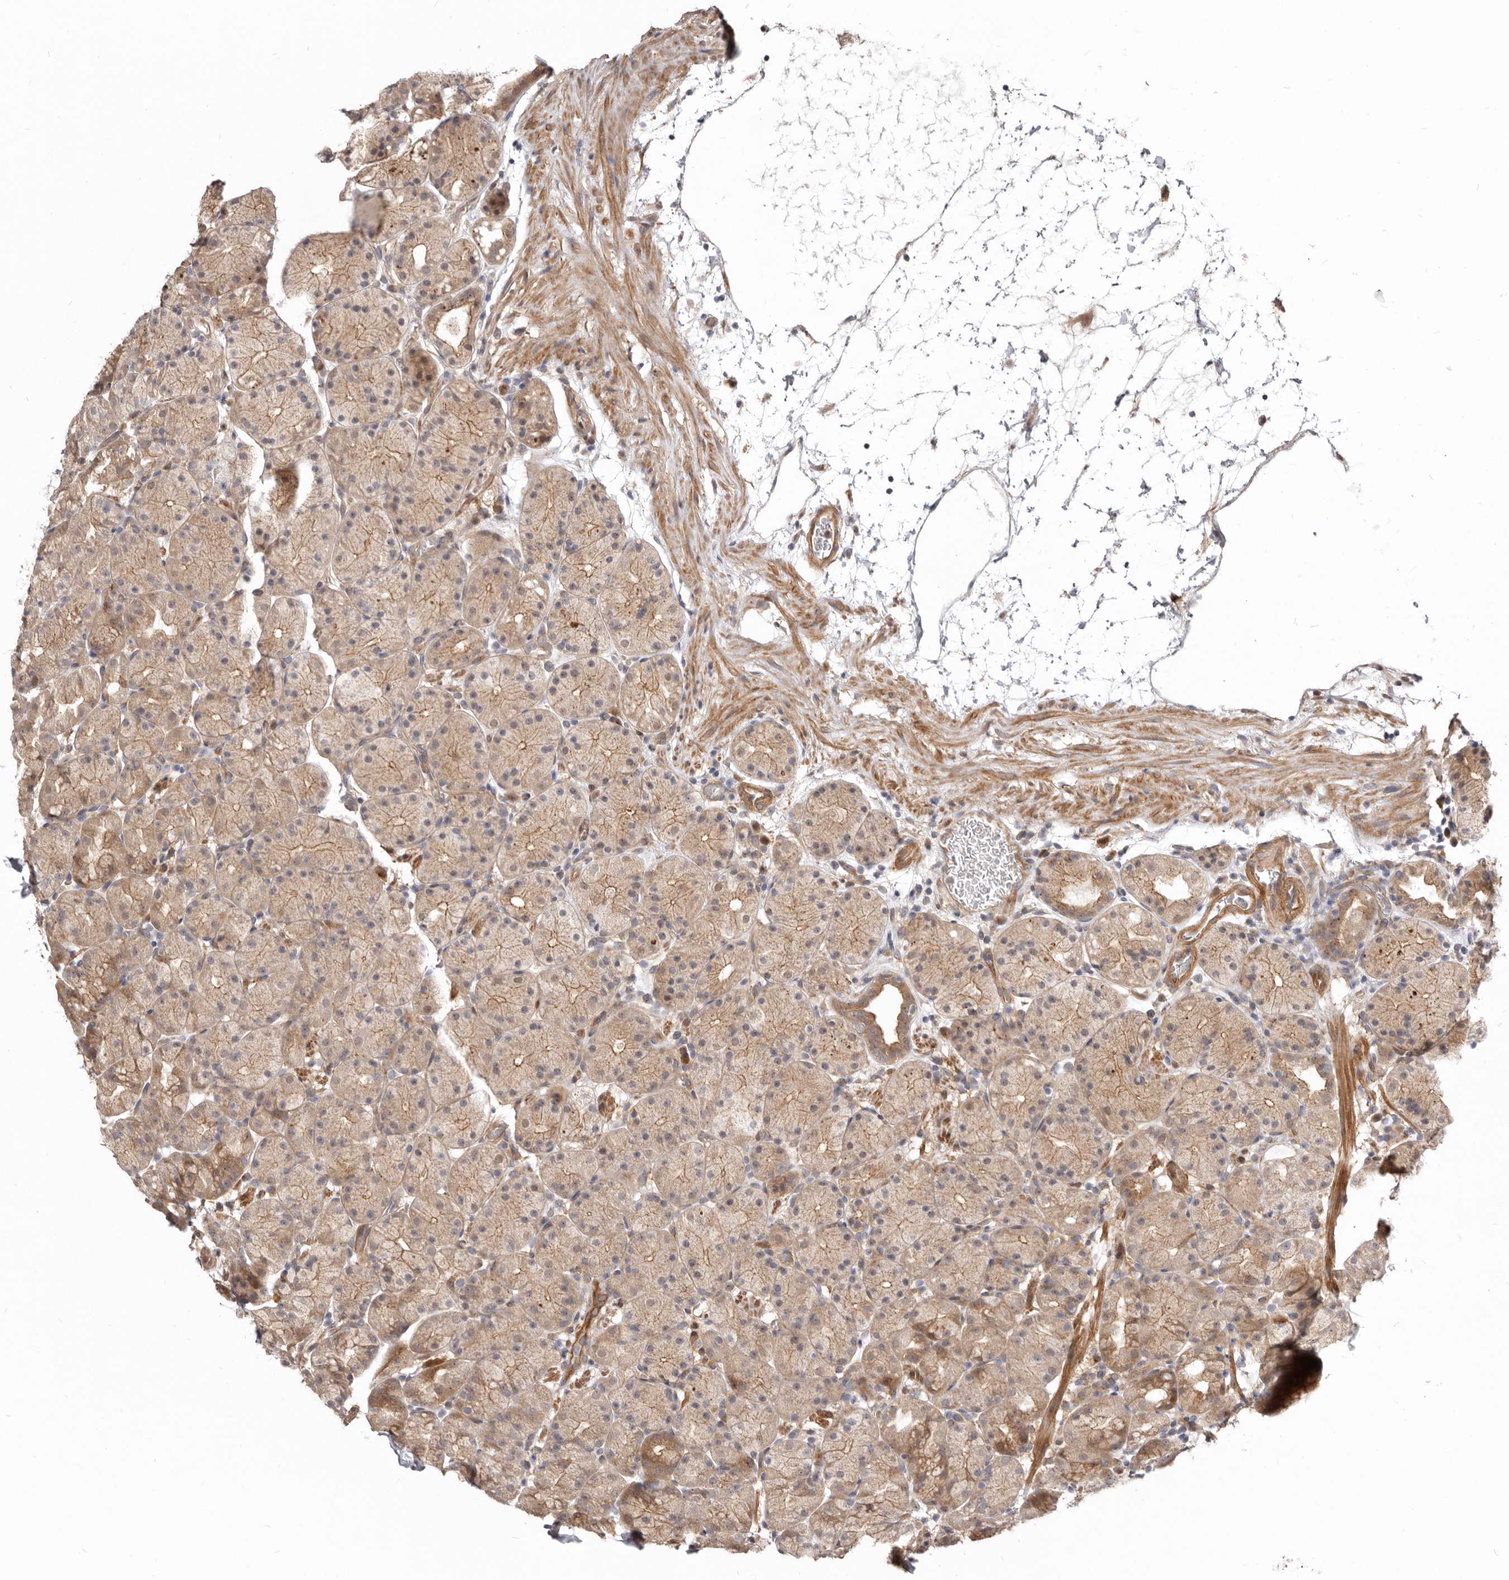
{"staining": {"intensity": "moderate", "quantity": ">75%", "location": "cytoplasmic/membranous"}, "tissue": "stomach", "cell_type": "Glandular cells", "image_type": "normal", "snomed": [{"axis": "morphology", "description": "Normal tissue, NOS"}, {"axis": "topography", "description": "Stomach, upper"}], "caption": "This image demonstrates benign stomach stained with IHC to label a protein in brown. The cytoplasmic/membranous of glandular cells show moderate positivity for the protein. Nuclei are counter-stained blue.", "gene": "GPATCH4", "patient": {"sex": "male", "age": 48}}